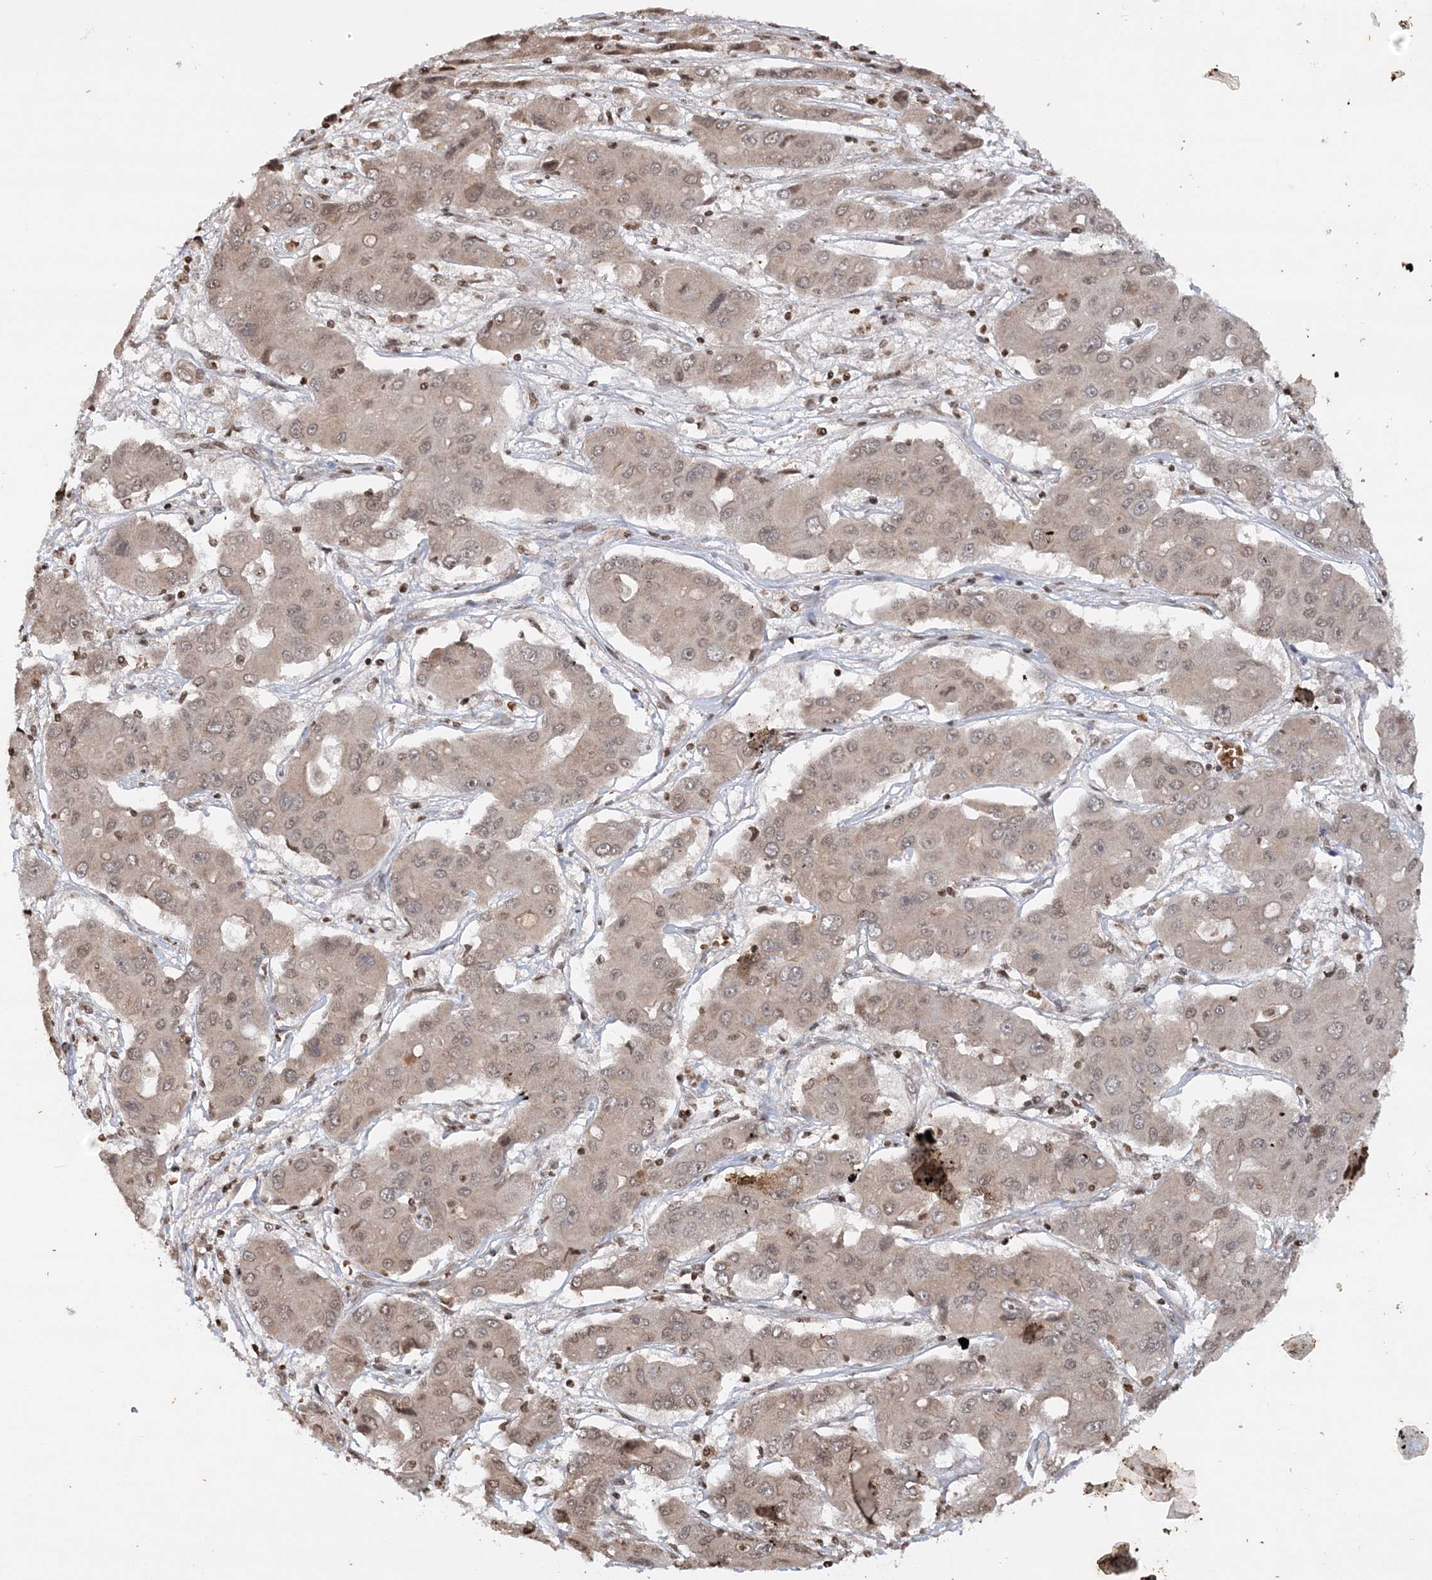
{"staining": {"intensity": "weak", "quantity": "25%-75%", "location": "cytoplasmic/membranous,nuclear"}, "tissue": "liver cancer", "cell_type": "Tumor cells", "image_type": "cancer", "snomed": [{"axis": "morphology", "description": "Cholangiocarcinoma"}, {"axis": "topography", "description": "Liver"}], "caption": "High-power microscopy captured an IHC photomicrograph of liver cholangiocarcinoma, revealing weak cytoplasmic/membranous and nuclear positivity in about 25%-75% of tumor cells. Ihc stains the protein in brown and the nuclei are stained blue.", "gene": "NEDD9", "patient": {"sex": "male", "age": 67}}